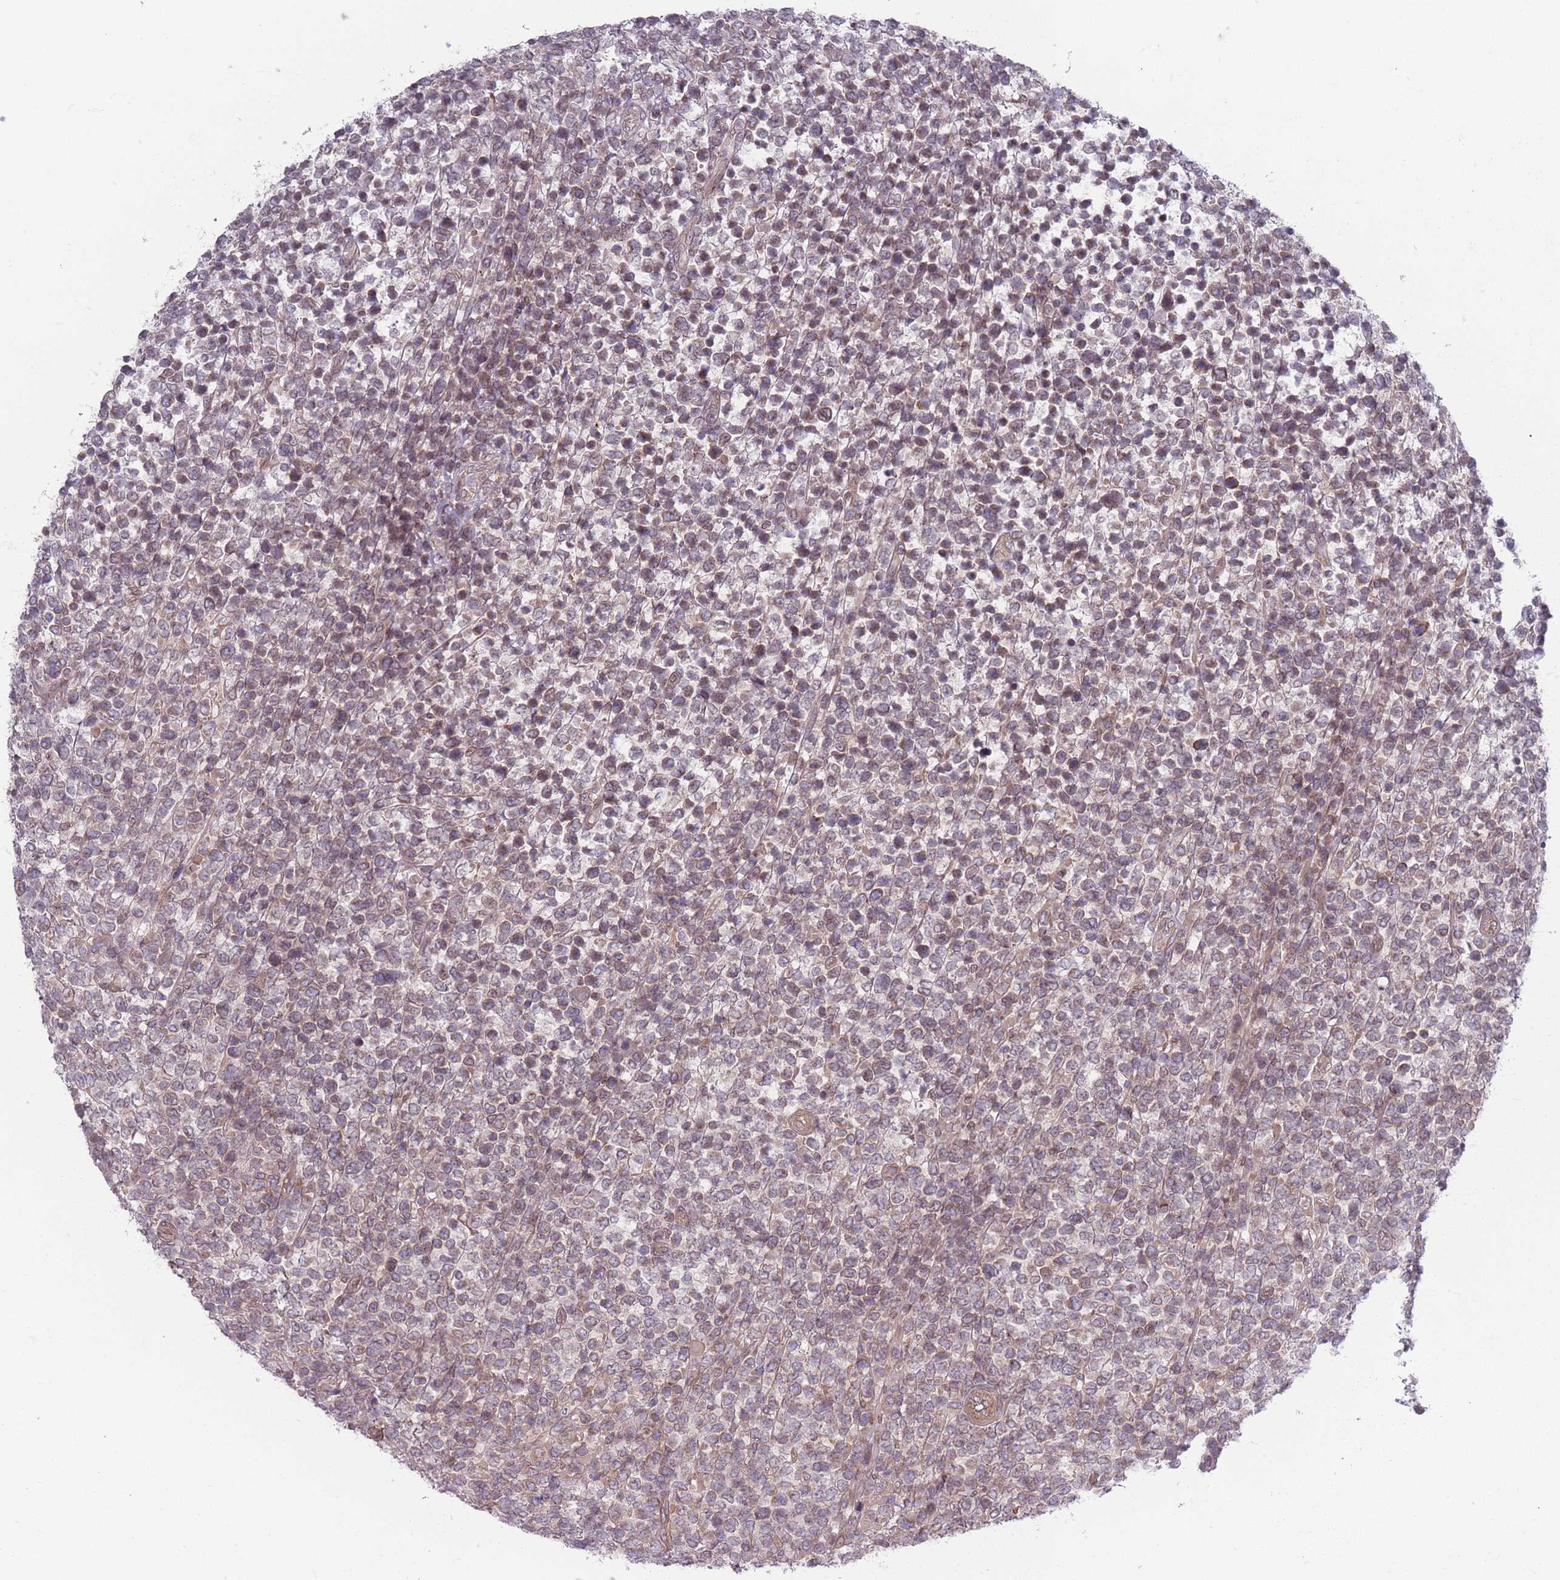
{"staining": {"intensity": "weak", "quantity": ">75%", "location": "nuclear"}, "tissue": "lymphoma", "cell_type": "Tumor cells", "image_type": "cancer", "snomed": [{"axis": "morphology", "description": "Malignant lymphoma, non-Hodgkin's type, High grade"}, {"axis": "topography", "description": "Soft tissue"}], "caption": "Lymphoma stained with a brown dye reveals weak nuclear positive positivity in approximately >75% of tumor cells.", "gene": "VRK2", "patient": {"sex": "female", "age": 56}}